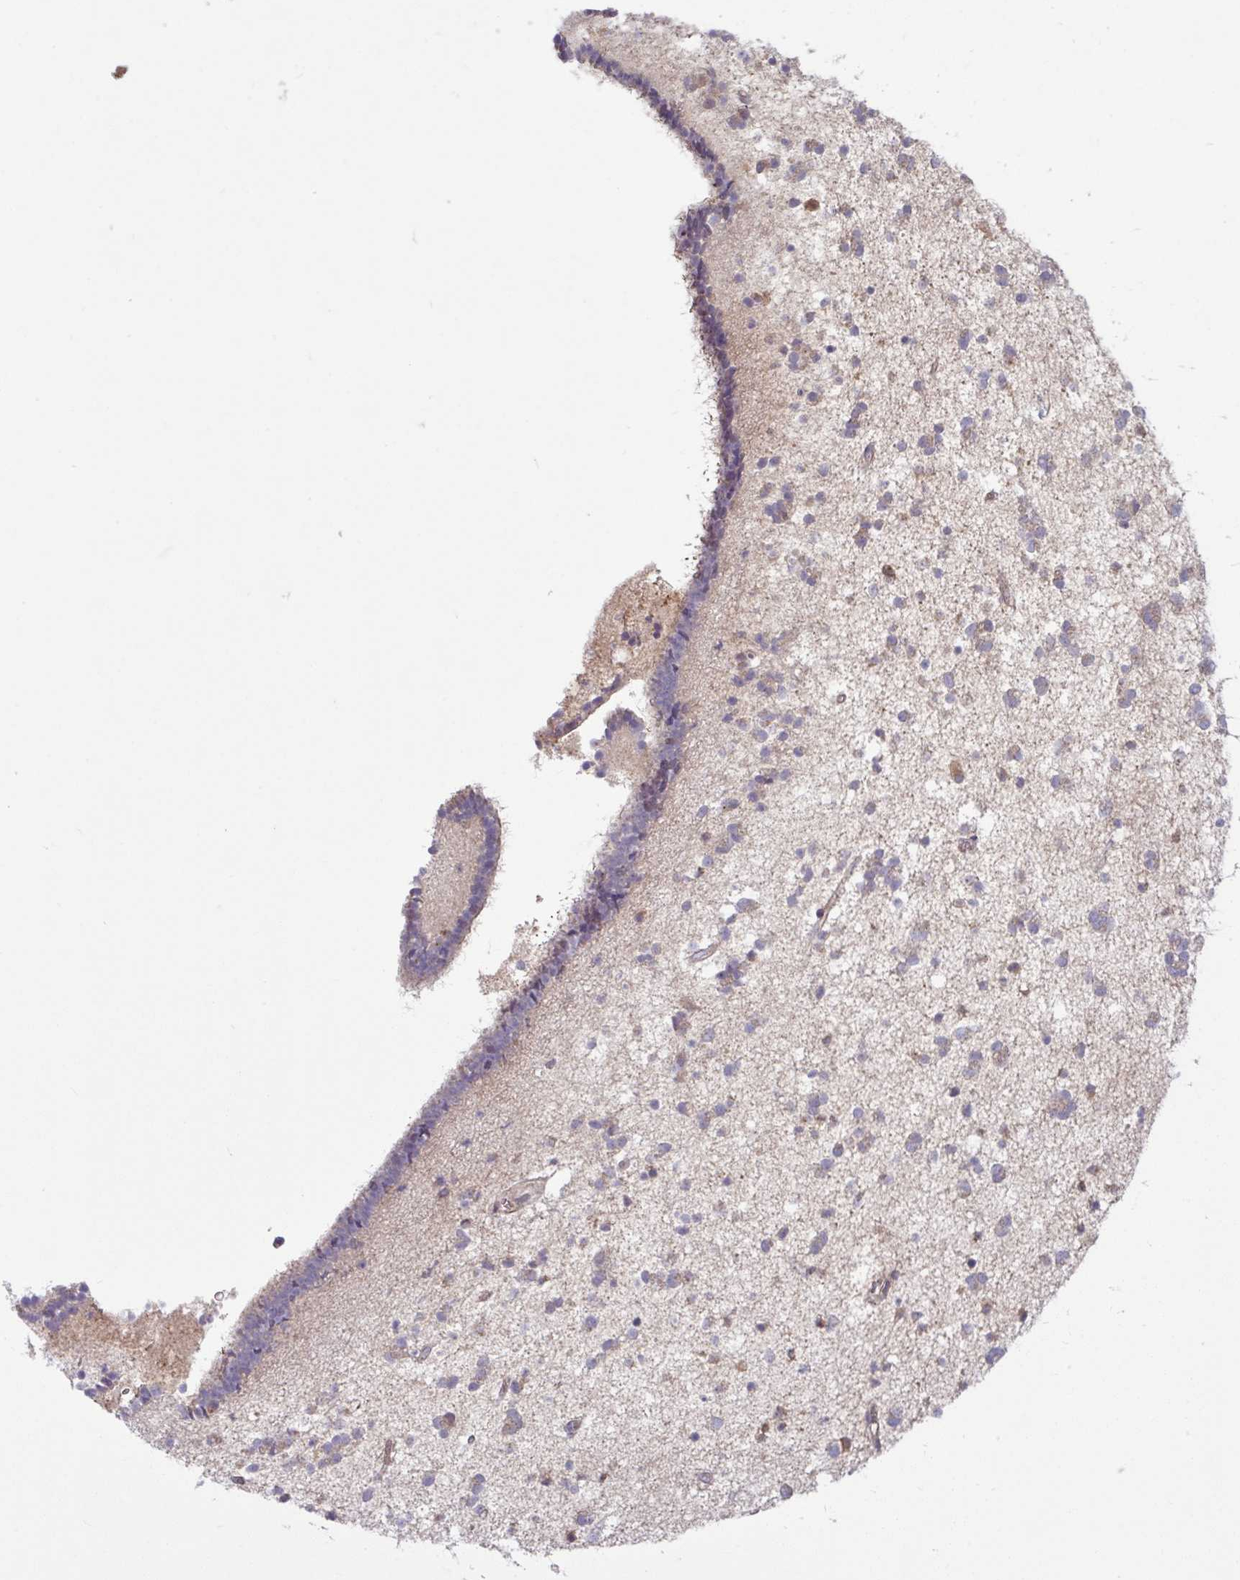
{"staining": {"intensity": "weak", "quantity": "25%-75%", "location": "cytoplasmic/membranous"}, "tissue": "caudate", "cell_type": "Glial cells", "image_type": "normal", "snomed": [{"axis": "morphology", "description": "Normal tissue, NOS"}, {"axis": "topography", "description": "Lateral ventricle wall"}], "caption": "Immunohistochemical staining of benign human caudate shows 25%-75% levels of weak cytoplasmic/membranous protein expression in about 25%-75% of glial cells.", "gene": "B4GALNT4", "patient": {"sex": "male", "age": 37}}